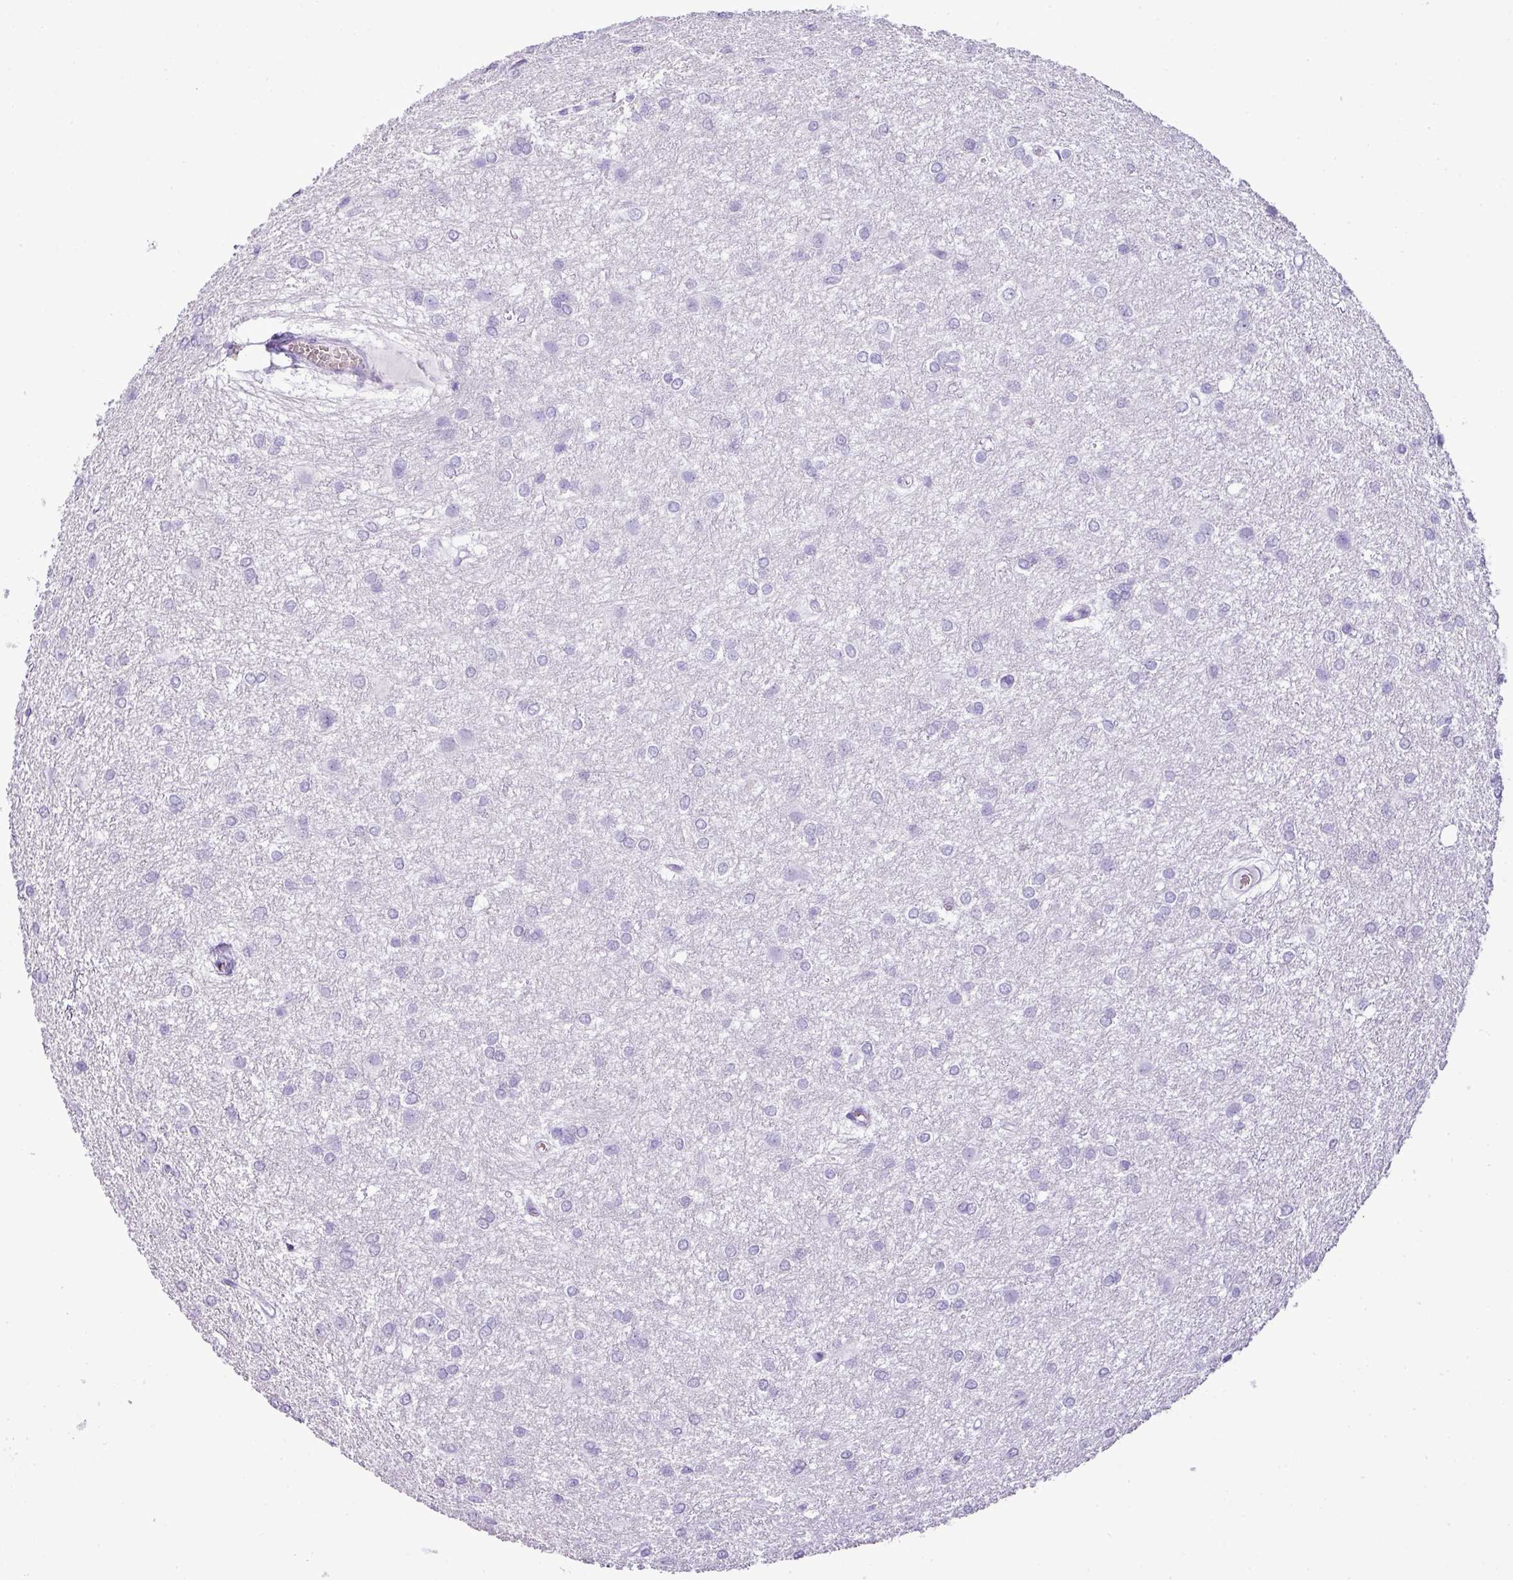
{"staining": {"intensity": "negative", "quantity": "none", "location": "none"}, "tissue": "glioma", "cell_type": "Tumor cells", "image_type": "cancer", "snomed": [{"axis": "morphology", "description": "Glioma, malignant, High grade"}, {"axis": "topography", "description": "Brain"}], "caption": "Immunohistochemistry micrograph of neoplastic tissue: human glioma stained with DAB (3,3'-diaminobenzidine) shows no significant protein expression in tumor cells.", "gene": "ZSCAN5A", "patient": {"sex": "female", "age": 50}}